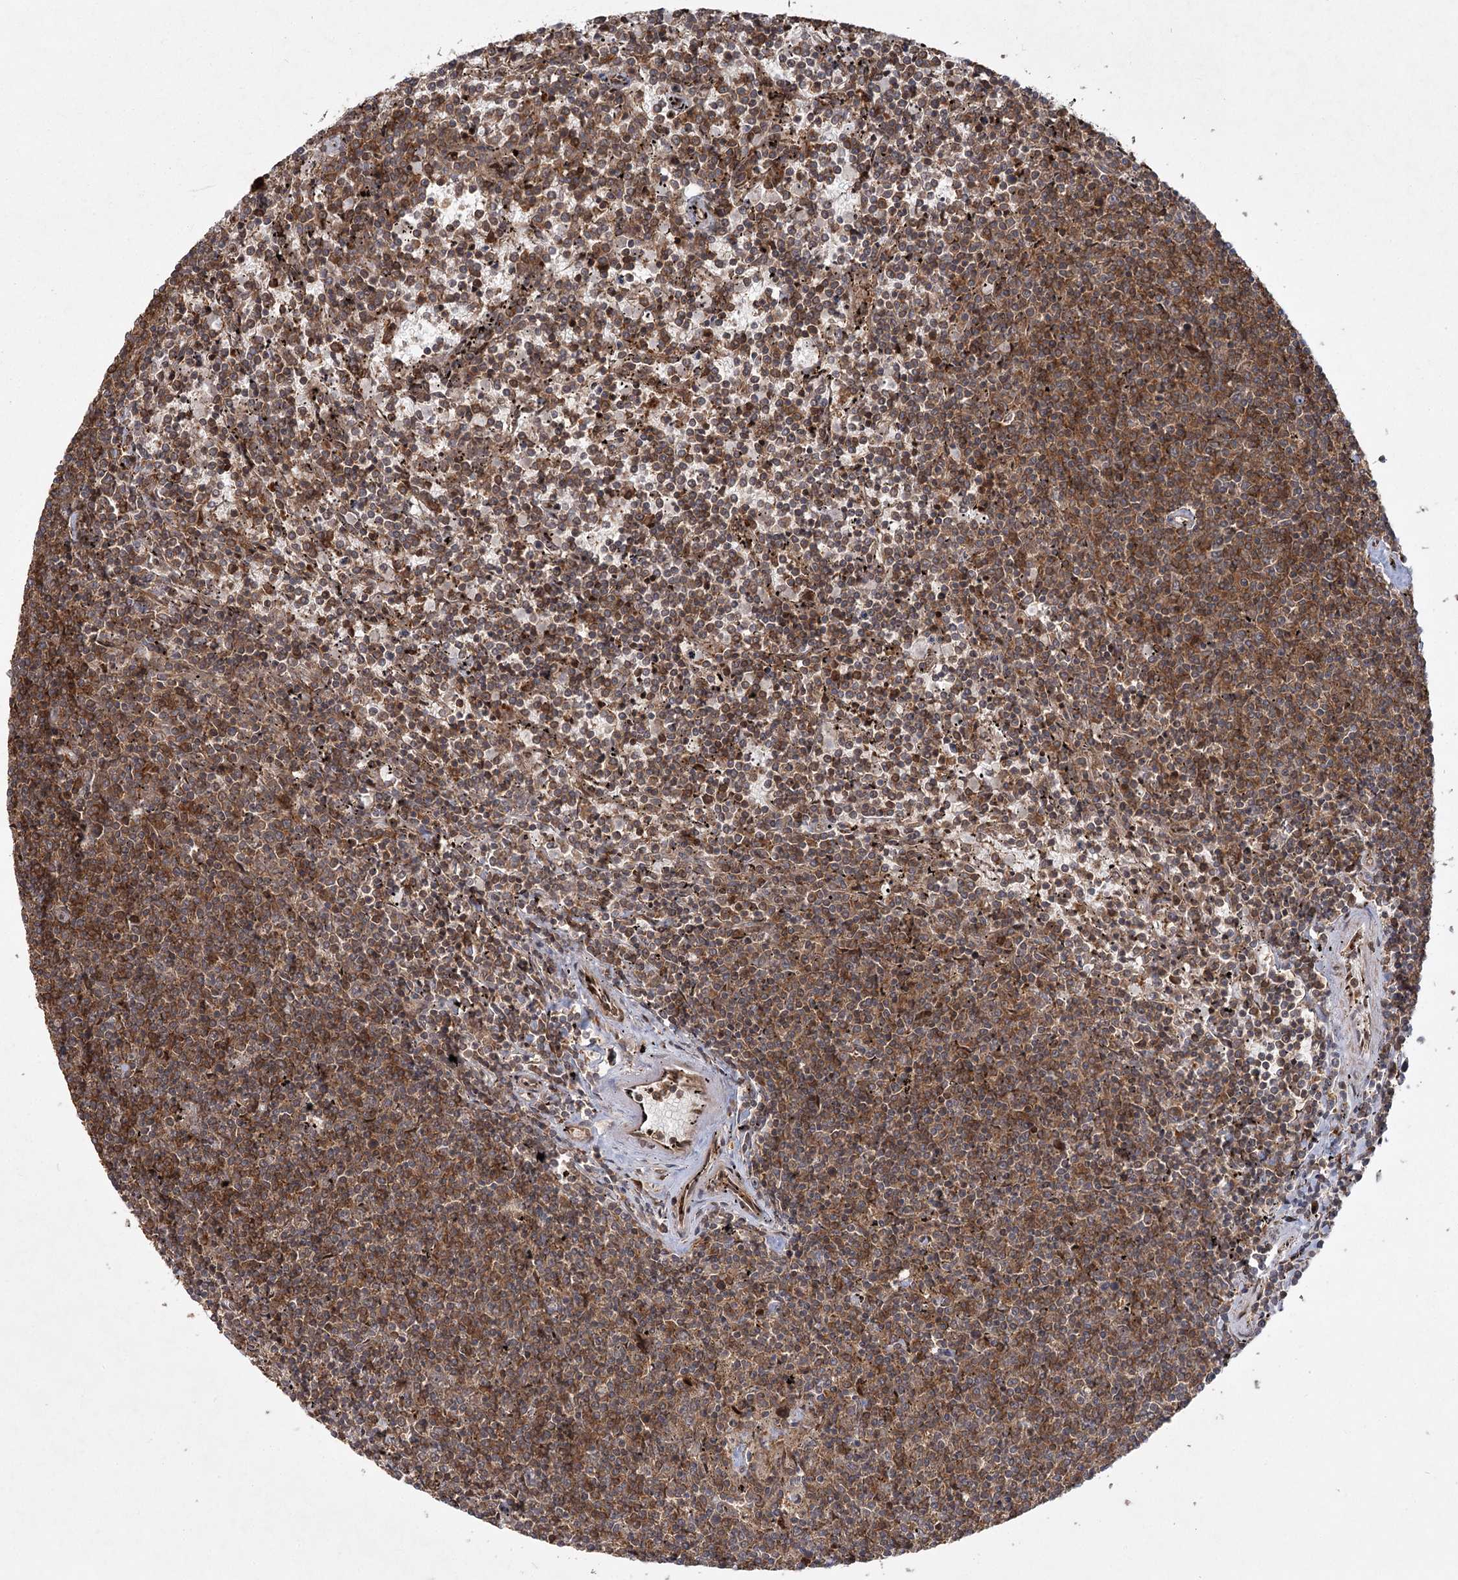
{"staining": {"intensity": "moderate", "quantity": ">75%", "location": "cytoplasmic/membranous"}, "tissue": "lymphoma", "cell_type": "Tumor cells", "image_type": "cancer", "snomed": [{"axis": "morphology", "description": "Malignant lymphoma, non-Hodgkin's type, Low grade"}, {"axis": "topography", "description": "Spleen"}], "caption": "Human low-grade malignant lymphoma, non-Hodgkin's type stained with a brown dye exhibits moderate cytoplasmic/membranous positive expression in about >75% of tumor cells.", "gene": "MDFIC", "patient": {"sex": "female", "age": 50}}